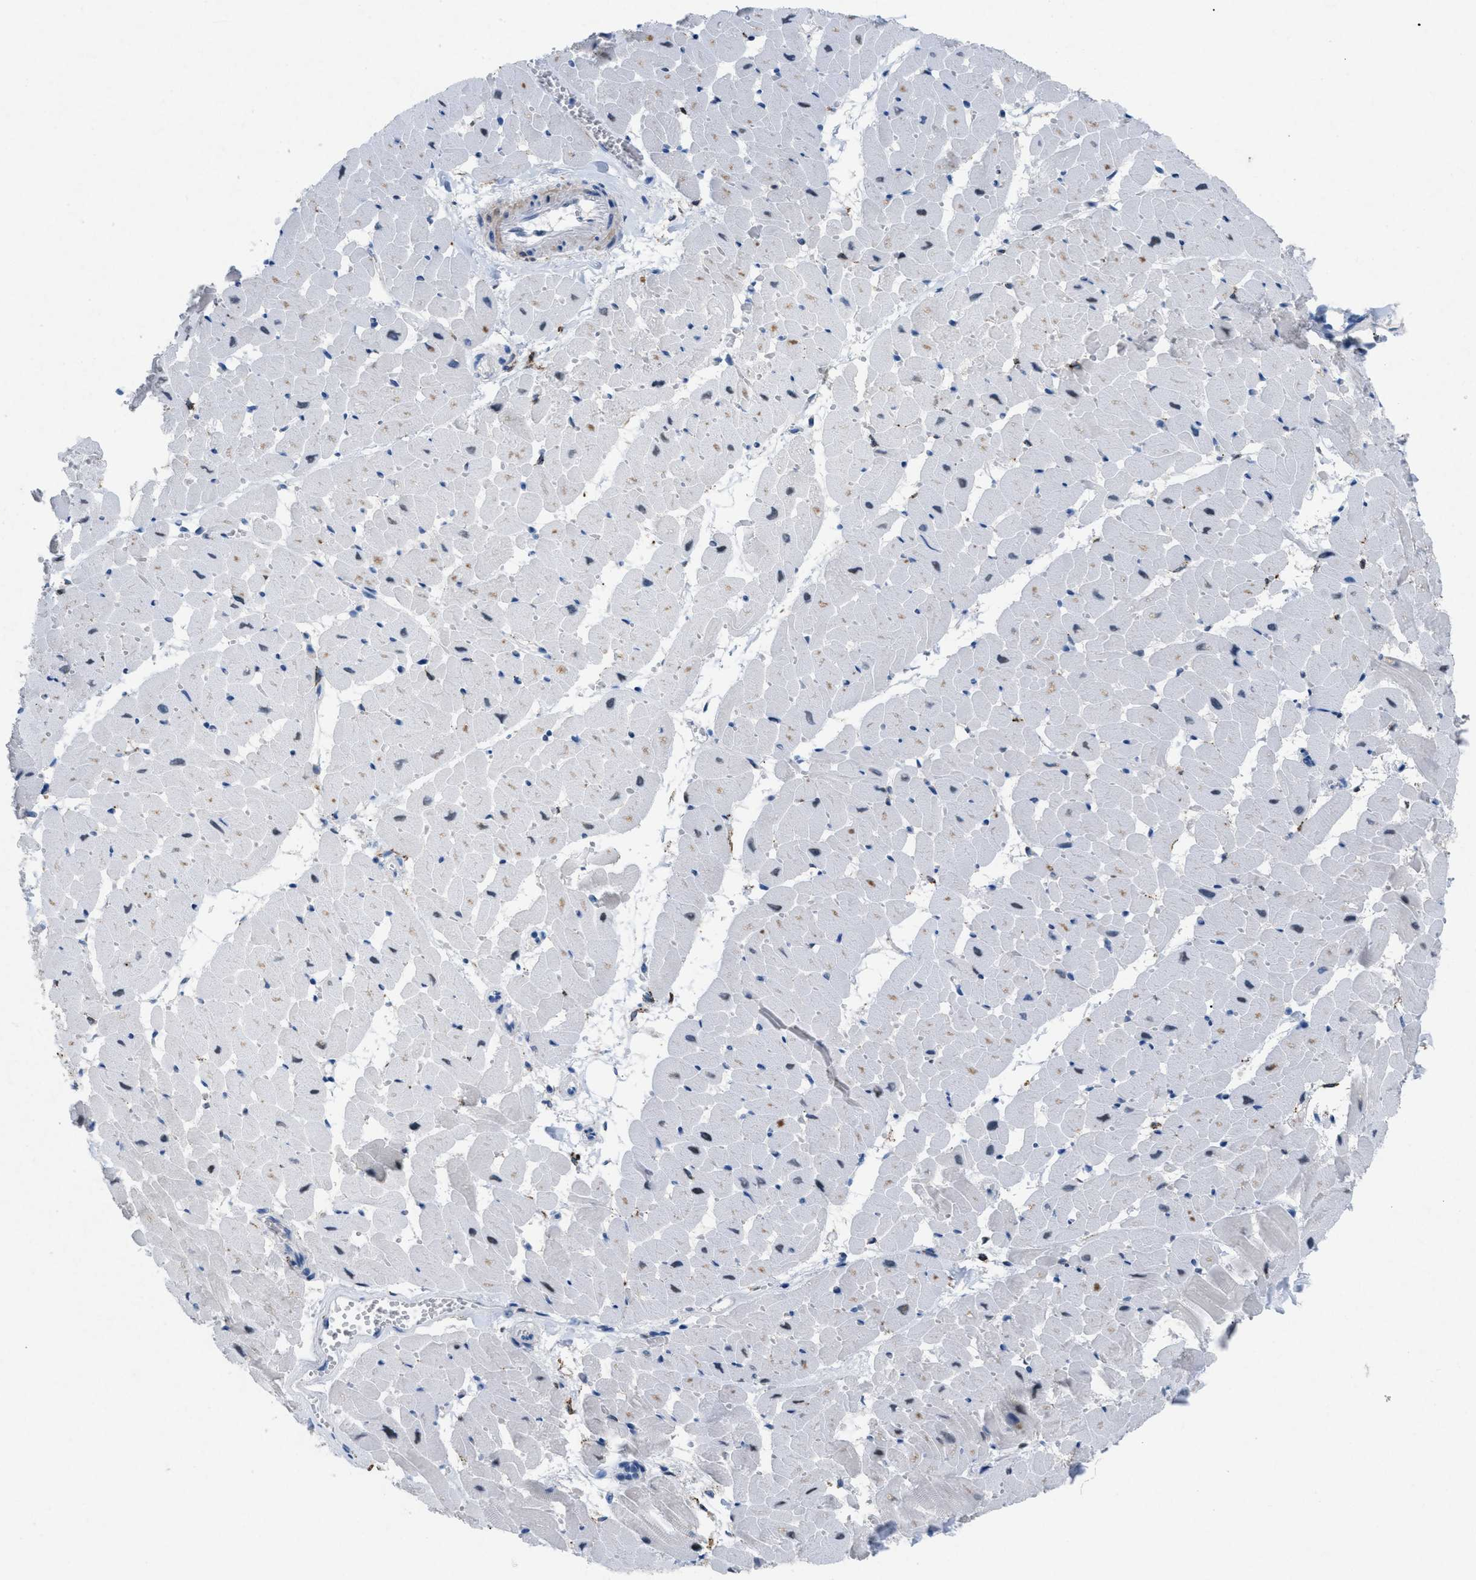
{"staining": {"intensity": "moderate", "quantity": "<25%", "location": "cytoplasmic/membranous"}, "tissue": "heart muscle", "cell_type": "Cardiomyocytes", "image_type": "normal", "snomed": [{"axis": "morphology", "description": "Normal tissue, NOS"}, {"axis": "topography", "description": "Heart"}], "caption": "Immunohistochemical staining of benign heart muscle reveals <25% levels of moderate cytoplasmic/membranous protein expression in approximately <25% of cardiomyocytes. The staining was performed using DAB (3,3'-diaminobenzidine) to visualize the protein expression in brown, while the nuclei were stained in blue with hematoxylin (Magnification: 20x).", "gene": "TASOR", "patient": {"sex": "female", "age": 19}}